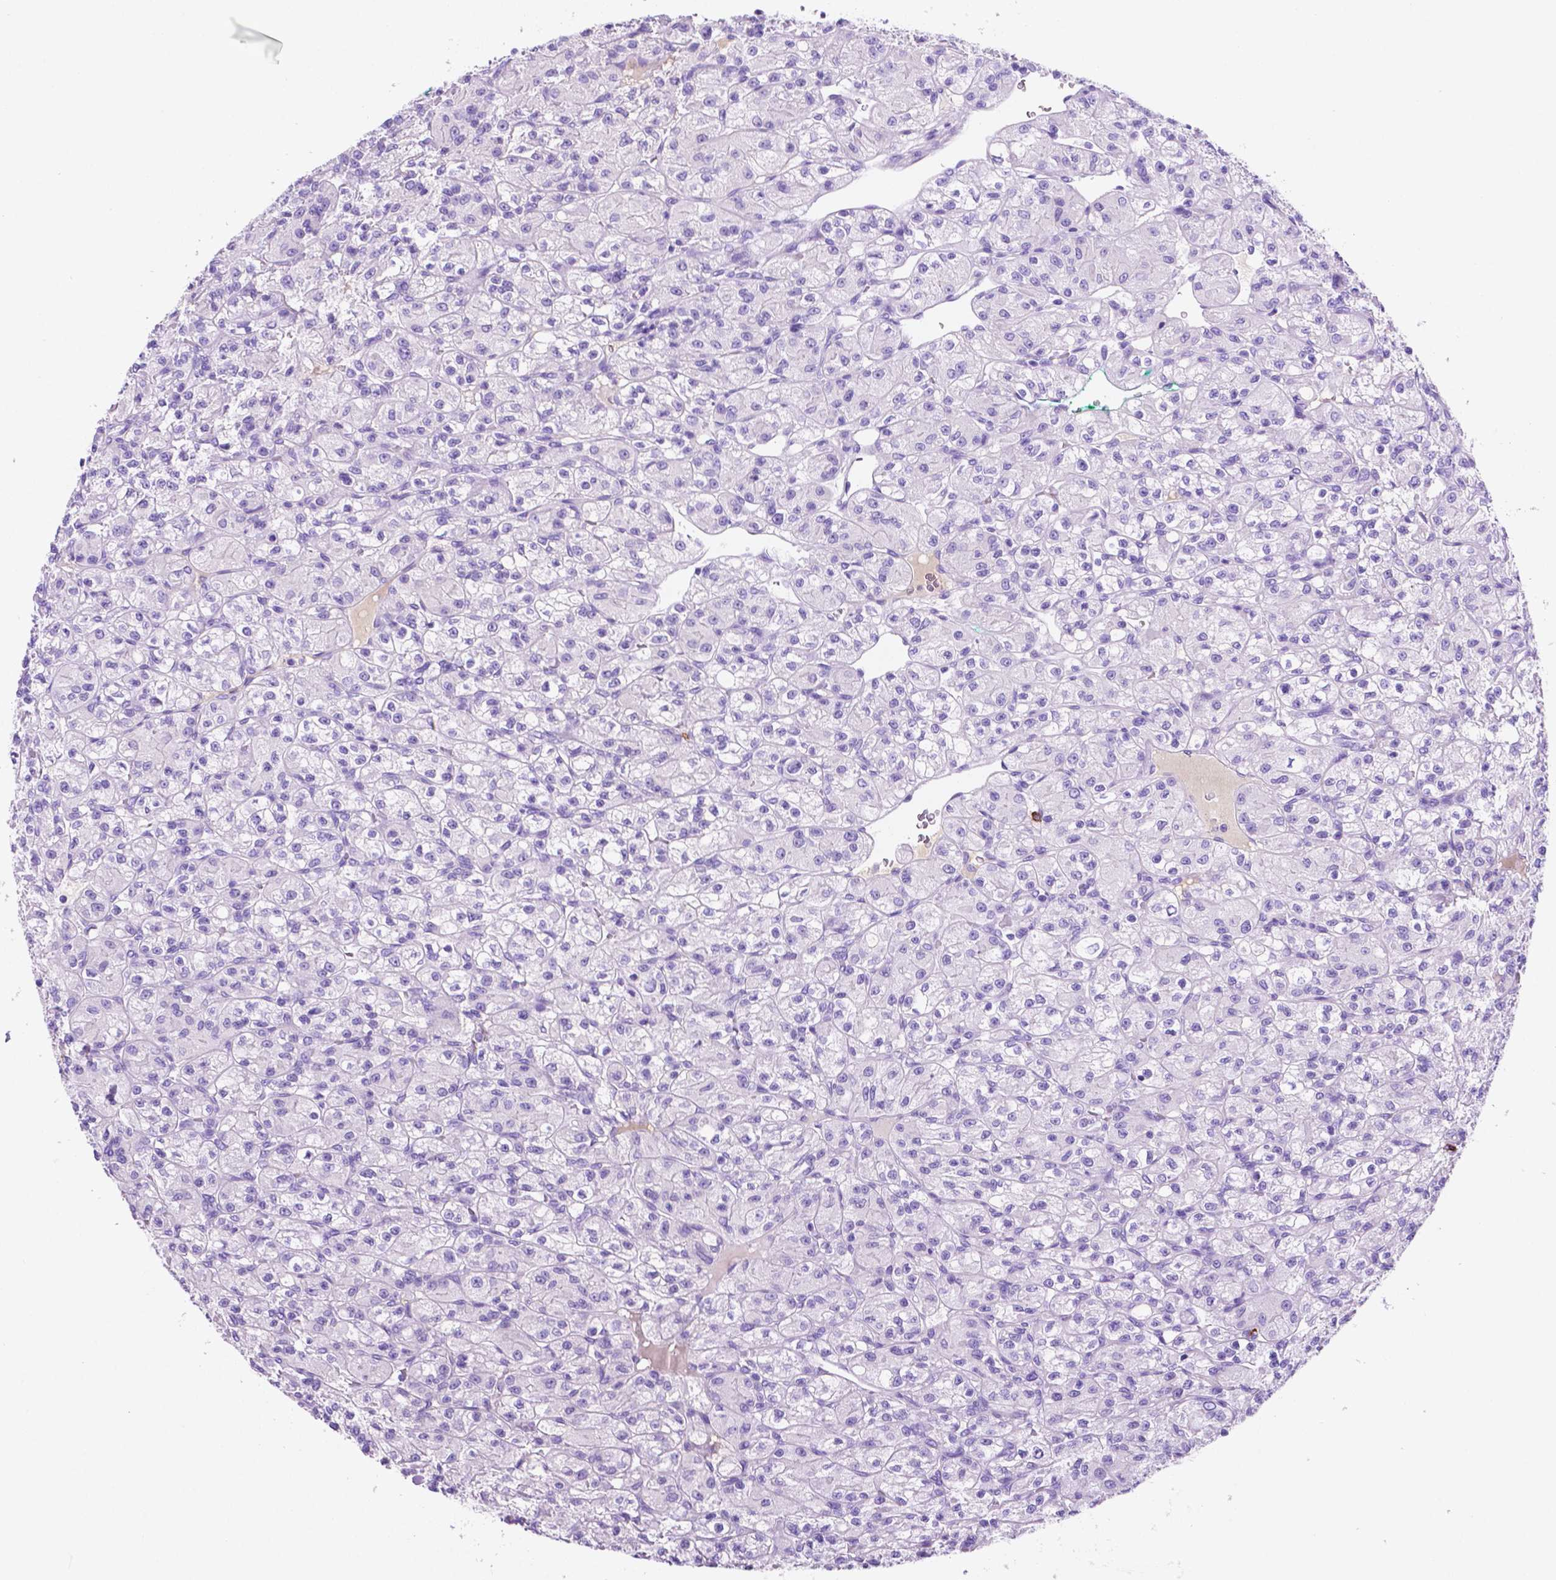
{"staining": {"intensity": "negative", "quantity": "none", "location": "none"}, "tissue": "renal cancer", "cell_type": "Tumor cells", "image_type": "cancer", "snomed": [{"axis": "morphology", "description": "Adenocarcinoma, NOS"}, {"axis": "topography", "description": "Kidney"}], "caption": "IHC histopathology image of human renal cancer stained for a protein (brown), which reveals no expression in tumor cells. The staining was performed using DAB (3,3'-diaminobenzidine) to visualize the protein expression in brown, while the nuclei were stained in blue with hematoxylin (Magnification: 20x).", "gene": "FOXB2", "patient": {"sex": "female", "age": 70}}